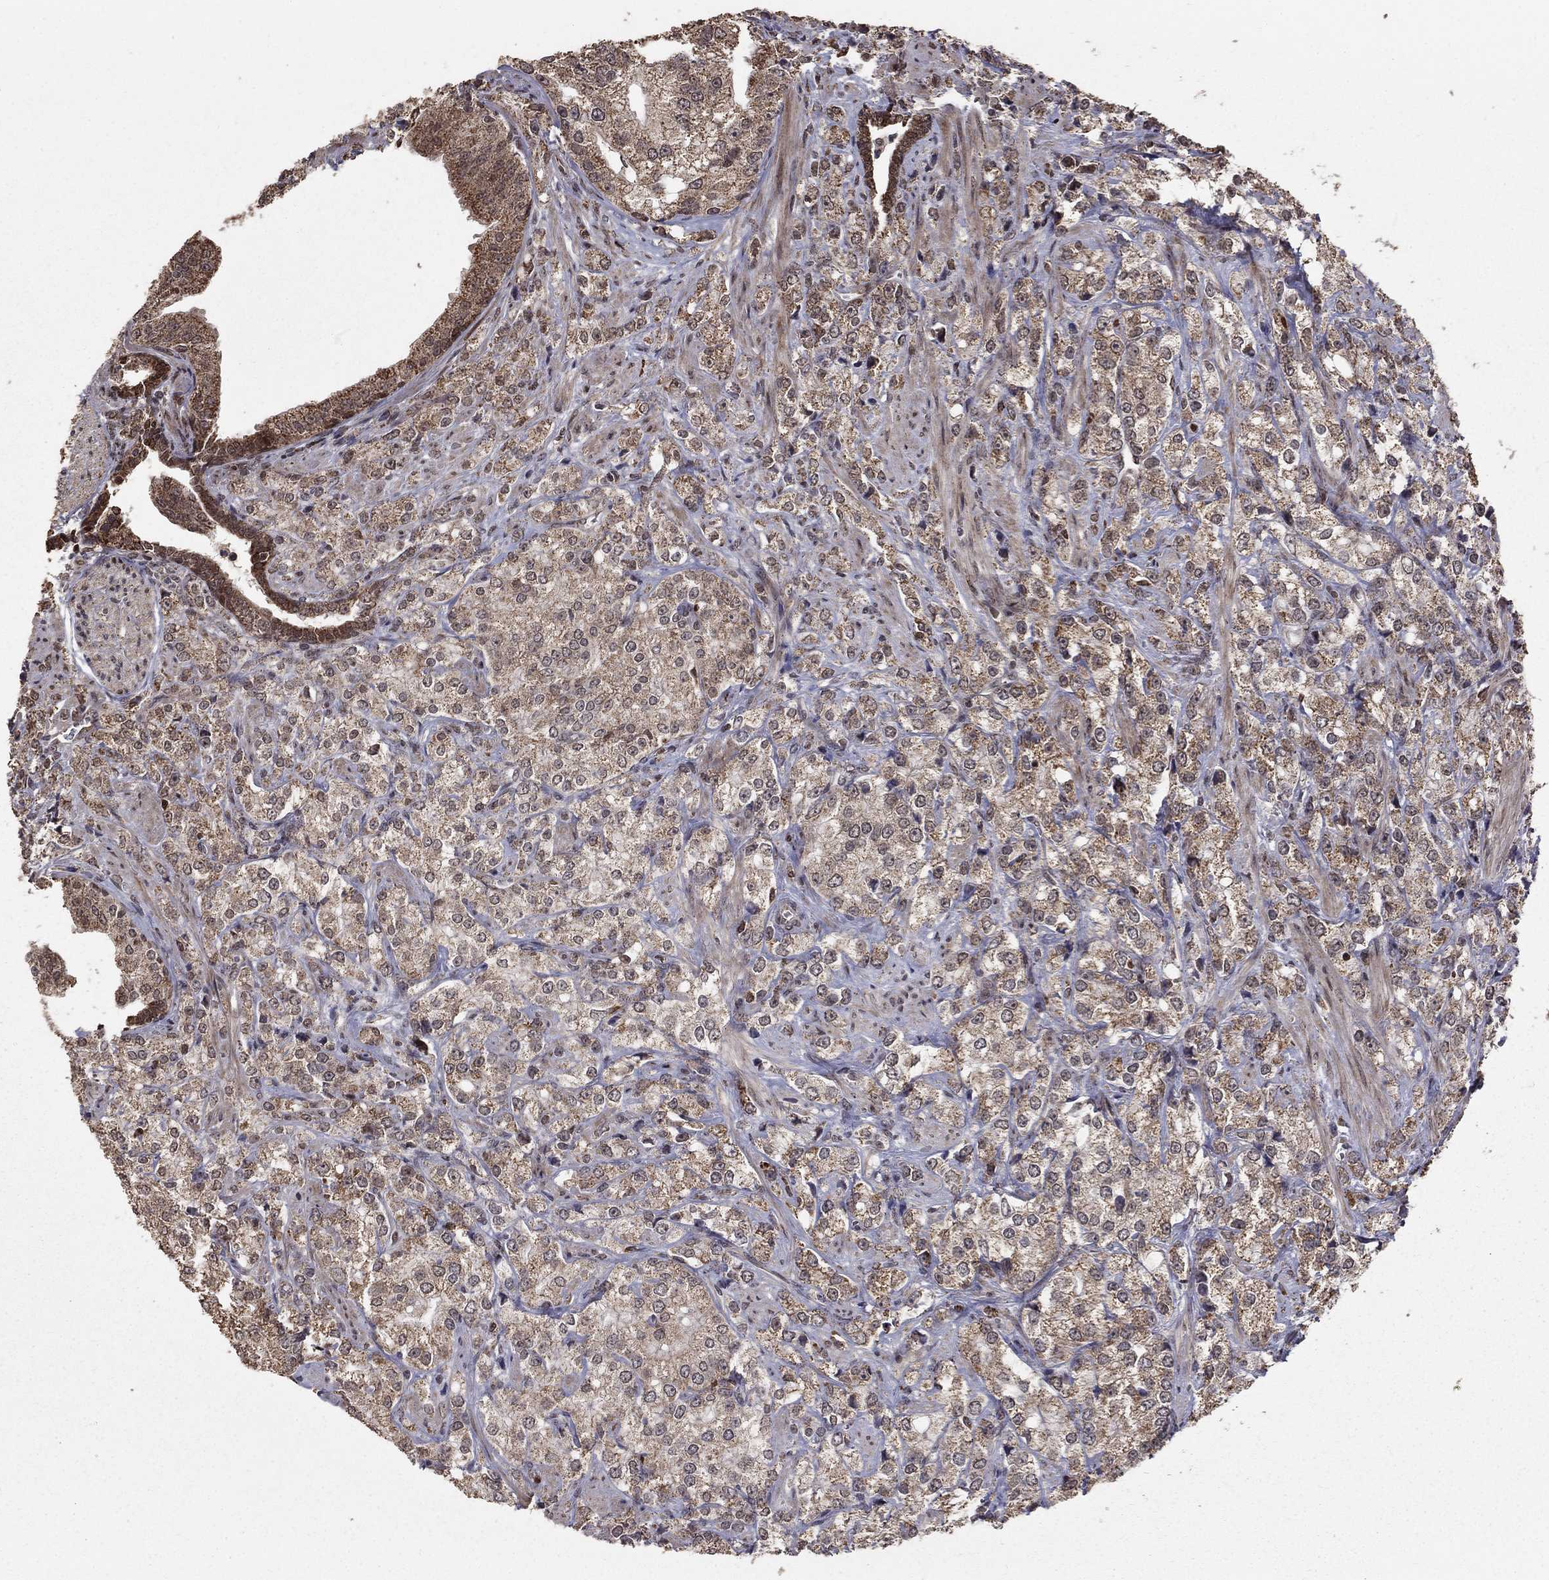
{"staining": {"intensity": "moderate", "quantity": "25%-75%", "location": "cytoplasmic/membranous"}, "tissue": "prostate cancer", "cell_type": "Tumor cells", "image_type": "cancer", "snomed": [{"axis": "morphology", "description": "Adenocarcinoma, NOS"}, {"axis": "topography", "description": "Prostate and seminal vesicle, NOS"}, {"axis": "topography", "description": "Prostate"}], "caption": "Immunohistochemical staining of human prostate cancer (adenocarcinoma) exhibits medium levels of moderate cytoplasmic/membranous protein positivity in about 25%-75% of tumor cells.", "gene": "ACOT13", "patient": {"sex": "male", "age": 68}}